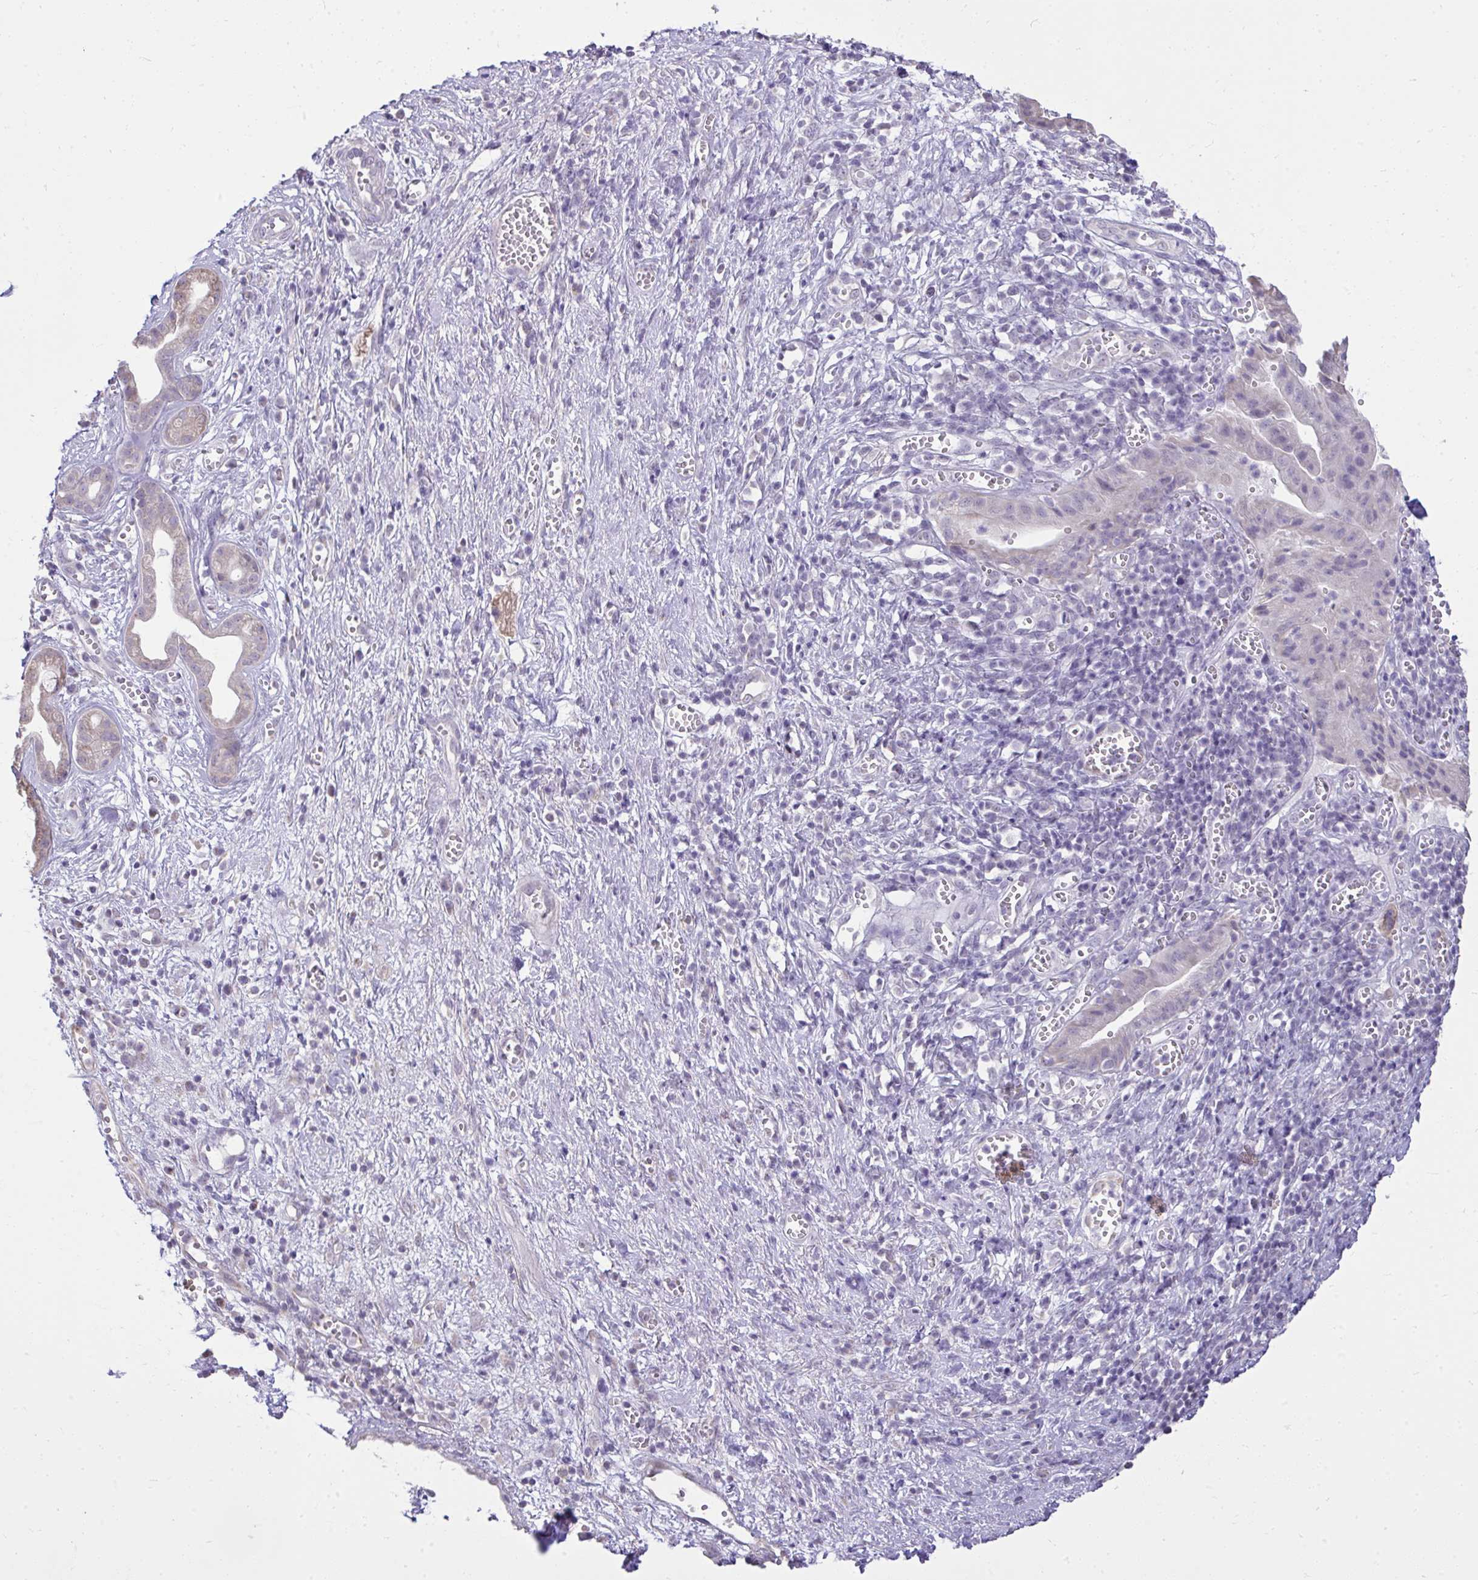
{"staining": {"intensity": "weak", "quantity": "<25%", "location": "cytoplasmic/membranous"}, "tissue": "pancreatic cancer", "cell_type": "Tumor cells", "image_type": "cancer", "snomed": [{"axis": "morphology", "description": "Adenocarcinoma, NOS"}, {"axis": "topography", "description": "Pancreas"}], "caption": "This is an immunohistochemistry micrograph of human pancreatic cancer. There is no expression in tumor cells.", "gene": "NPPA", "patient": {"sex": "female", "age": 73}}